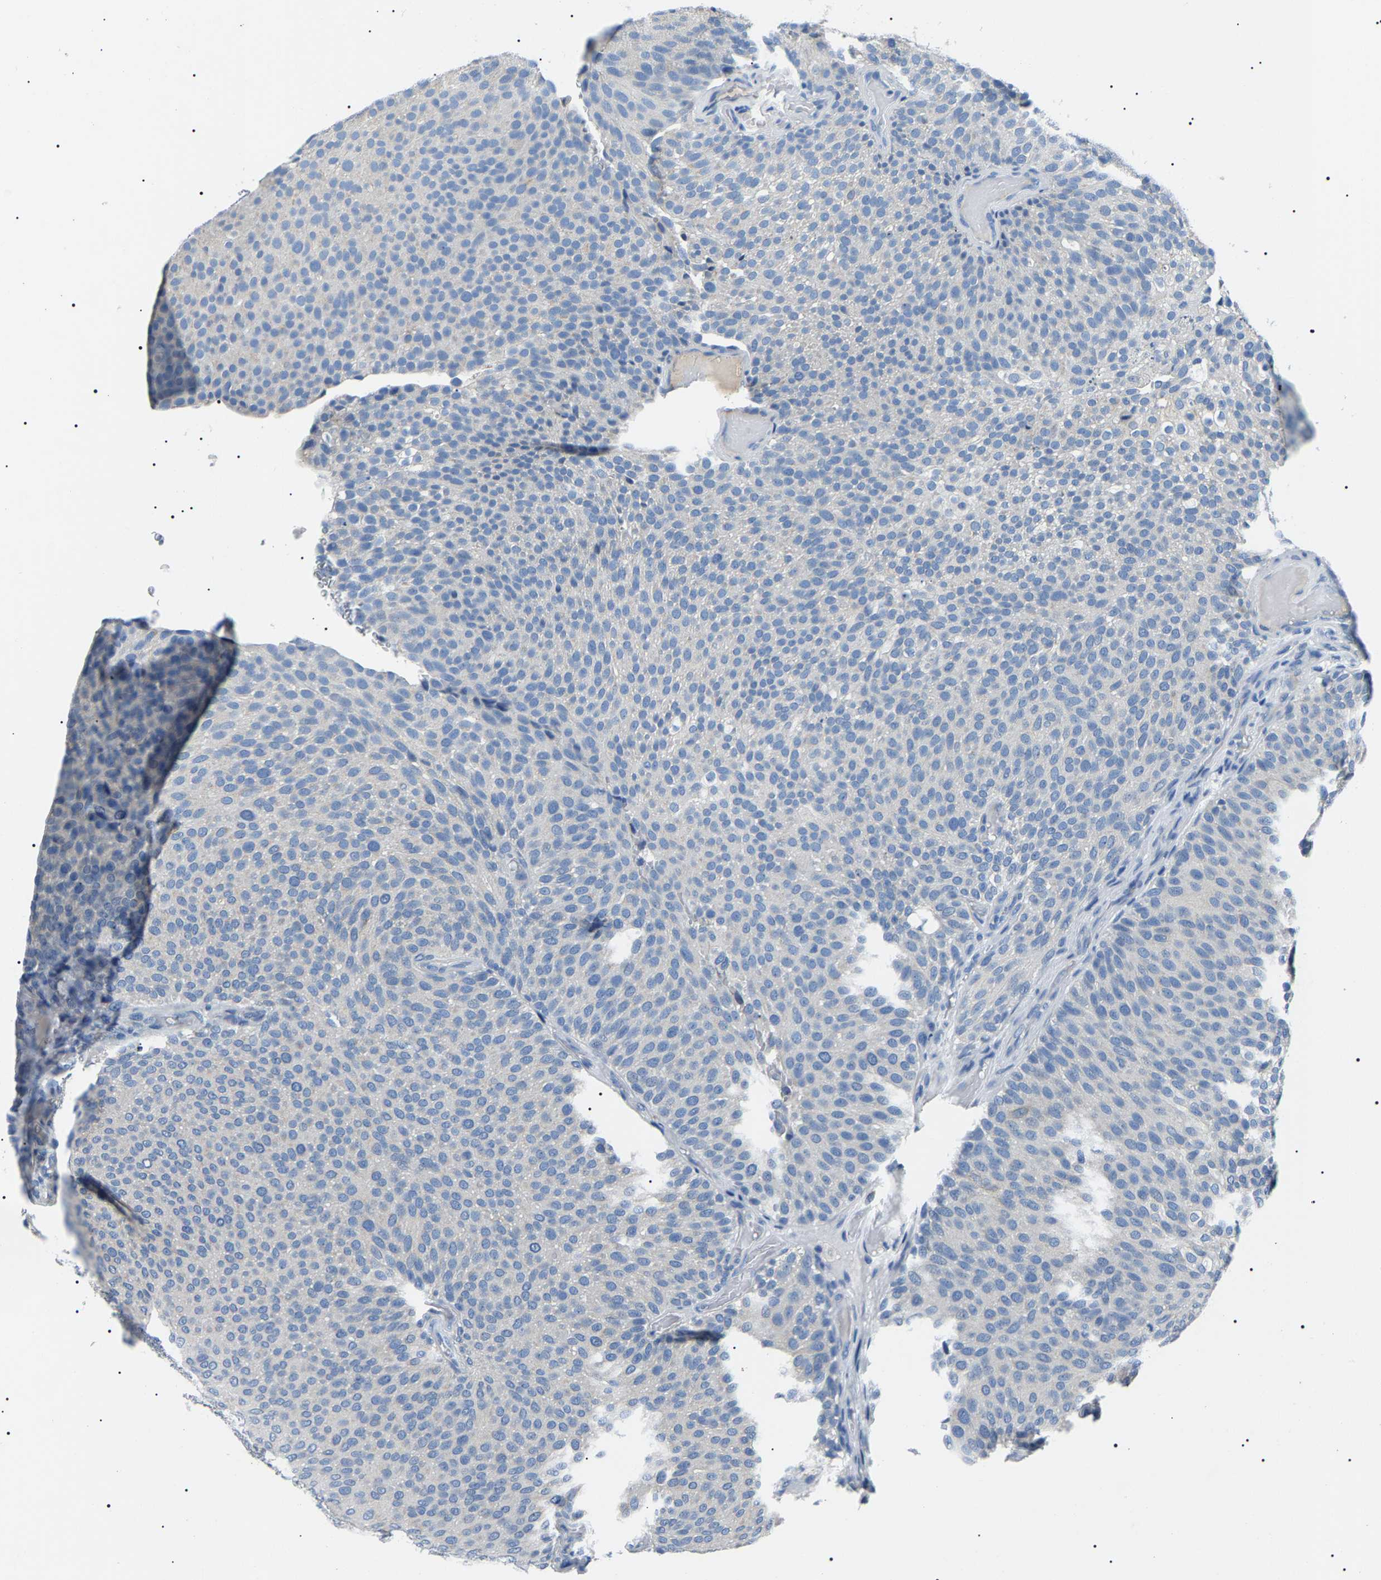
{"staining": {"intensity": "negative", "quantity": "none", "location": "none"}, "tissue": "urothelial cancer", "cell_type": "Tumor cells", "image_type": "cancer", "snomed": [{"axis": "morphology", "description": "Urothelial carcinoma, Low grade"}, {"axis": "topography", "description": "Urinary bladder"}], "caption": "Tumor cells are negative for brown protein staining in urothelial carcinoma (low-grade).", "gene": "KLK15", "patient": {"sex": "male", "age": 78}}